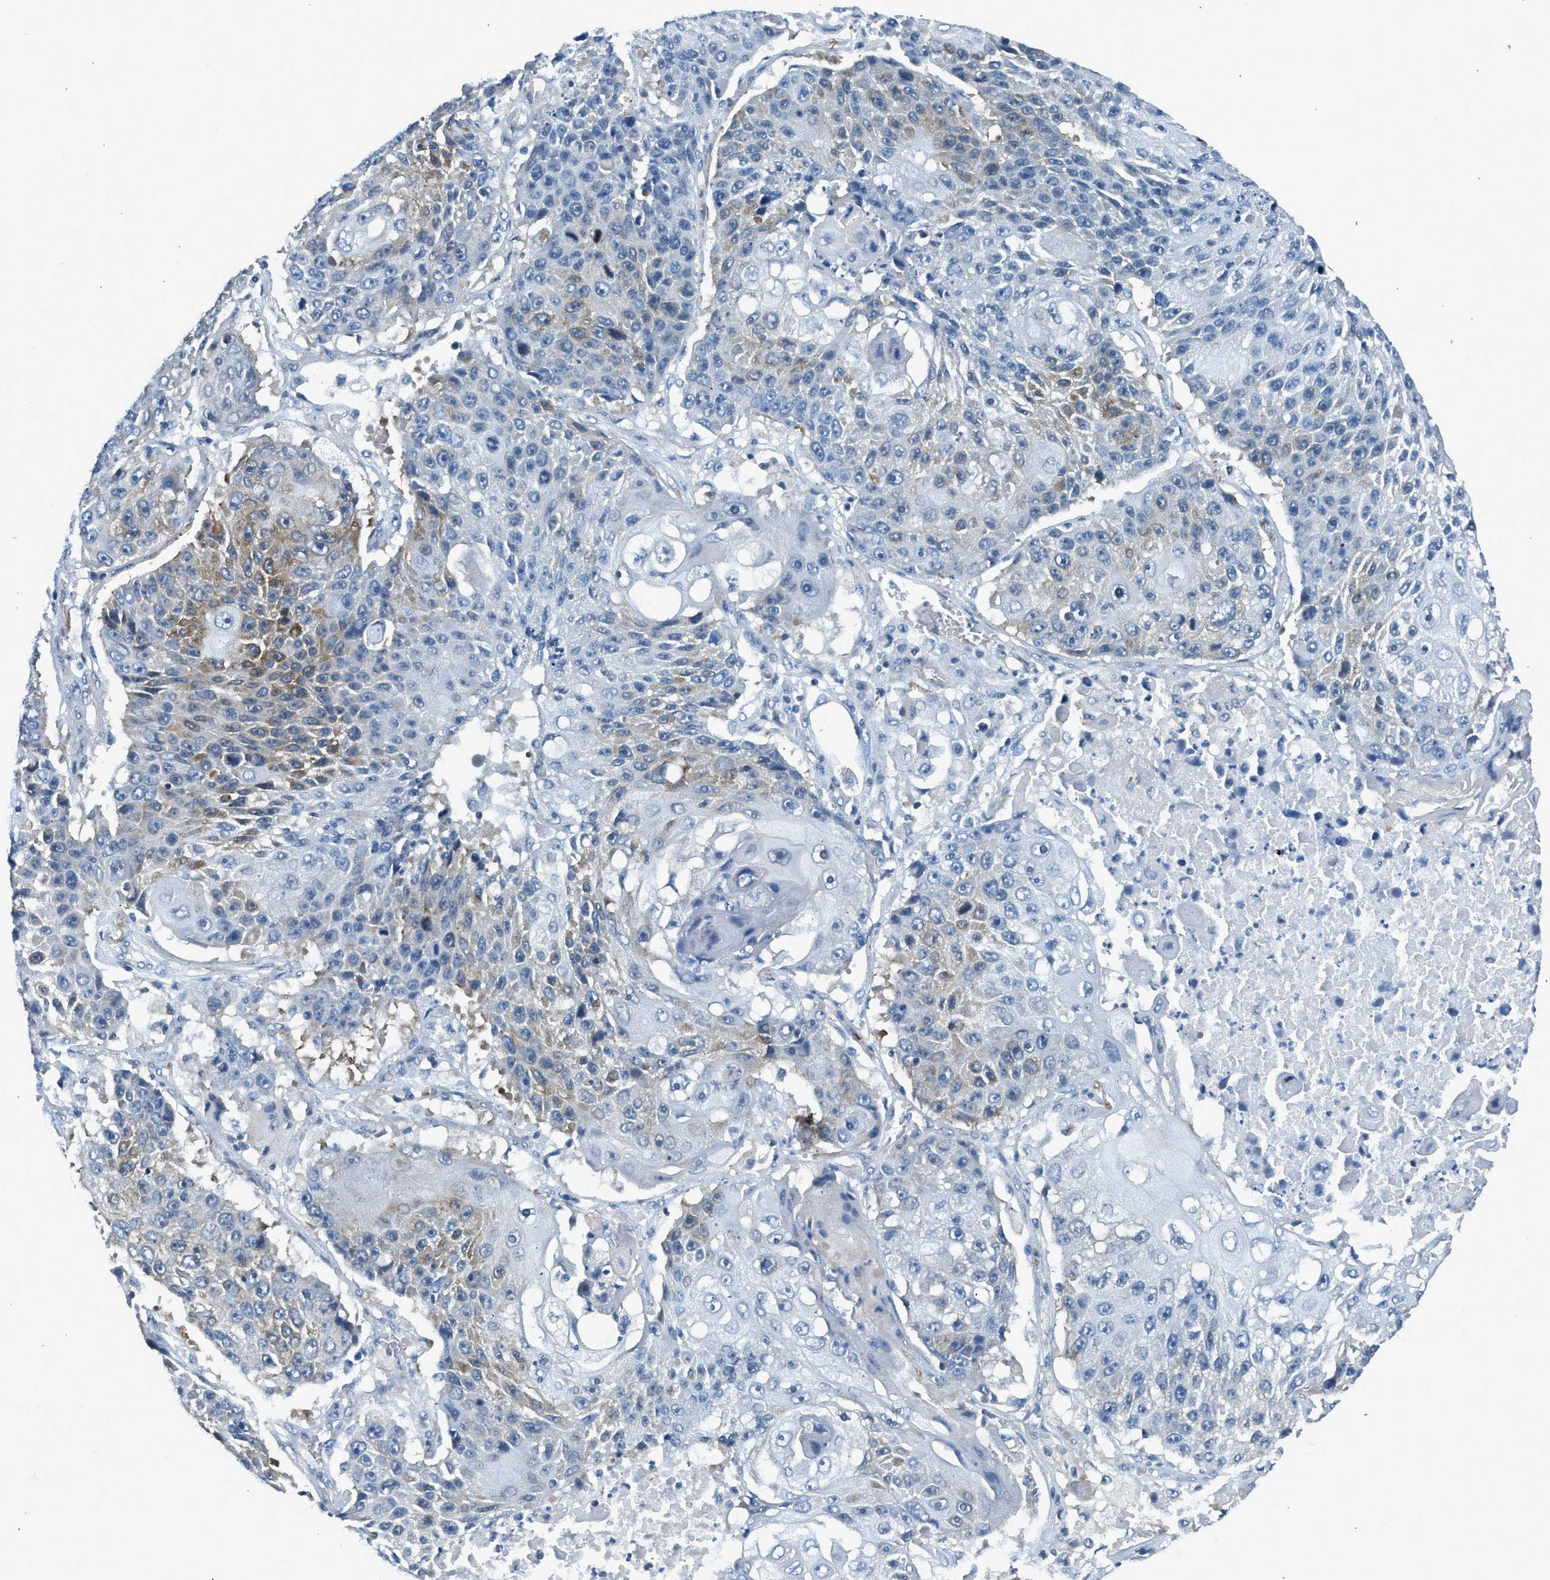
{"staining": {"intensity": "moderate", "quantity": "<25%", "location": "cytoplasmic/membranous"}, "tissue": "lung cancer", "cell_type": "Tumor cells", "image_type": "cancer", "snomed": [{"axis": "morphology", "description": "Squamous cell carcinoma, NOS"}, {"axis": "topography", "description": "Lung"}], "caption": "A low amount of moderate cytoplasmic/membranous expression is appreciated in about <25% of tumor cells in lung cancer tissue. (Stains: DAB (3,3'-diaminobenzidine) in brown, nuclei in blue, Microscopy: brightfield microscopy at high magnification).", "gene": "LMLN", "patient": {"sex": "male", "age": 61}}